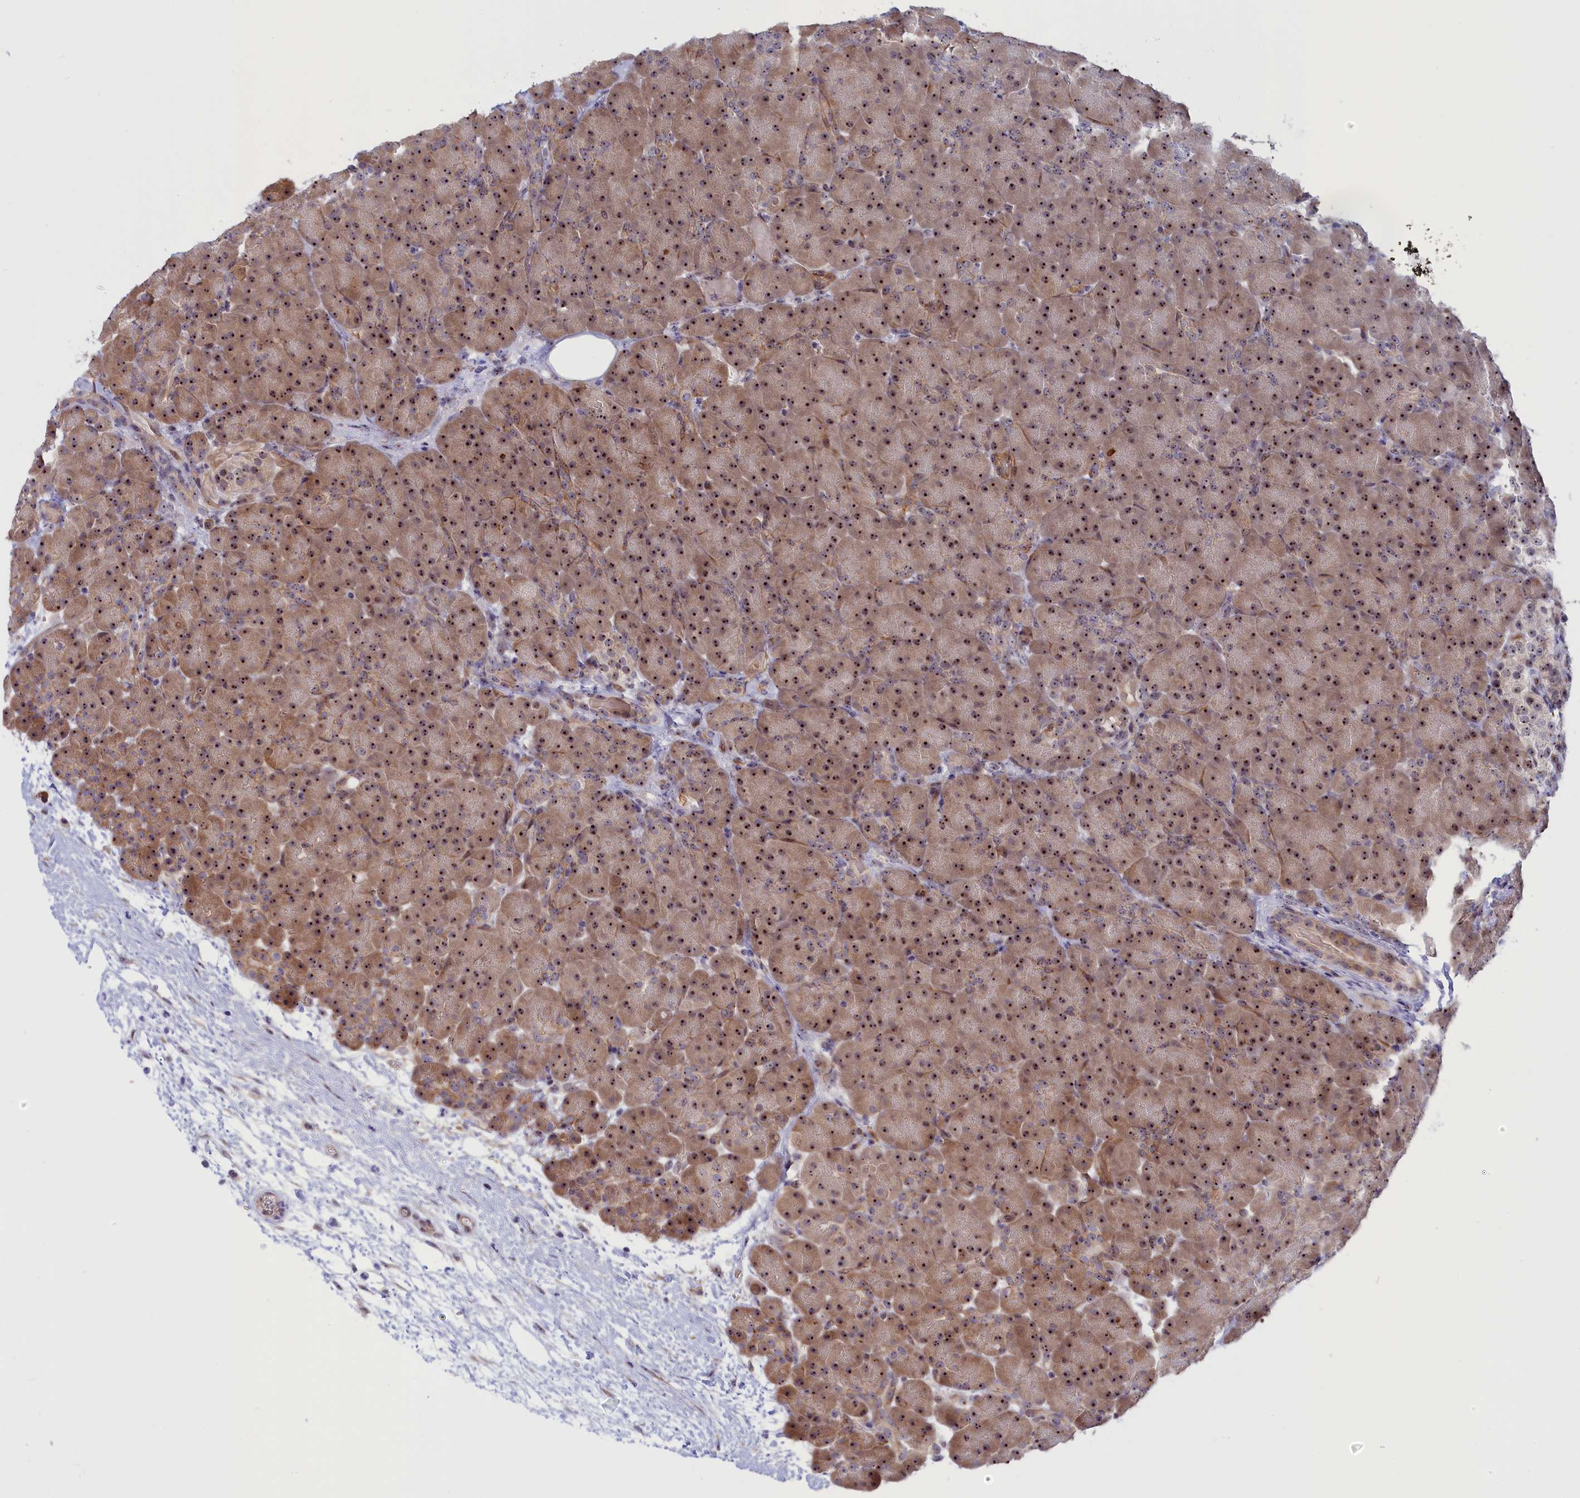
{"staining": {"intensity": "strong", "quantity": ">75%", "location": "cytoplasmic/membranous,nuclear"}, "tissue": "pancreas", "cell_type": "Exocrine glandular cells", "image_type": "normal", "snomed": [{"axis": "morphology", "description": "Normal tissue, NOS"}, {"axis": "topography", "description": "Pancreas"}], "caption": "A brown stain highlights strong cytoplasmic/membranous,nuclear positivity of a protein in exocrine glandular cells of normal pancreas.", "gene": "DBNDD1", "patient": {"sex": "male", "age": 66}}